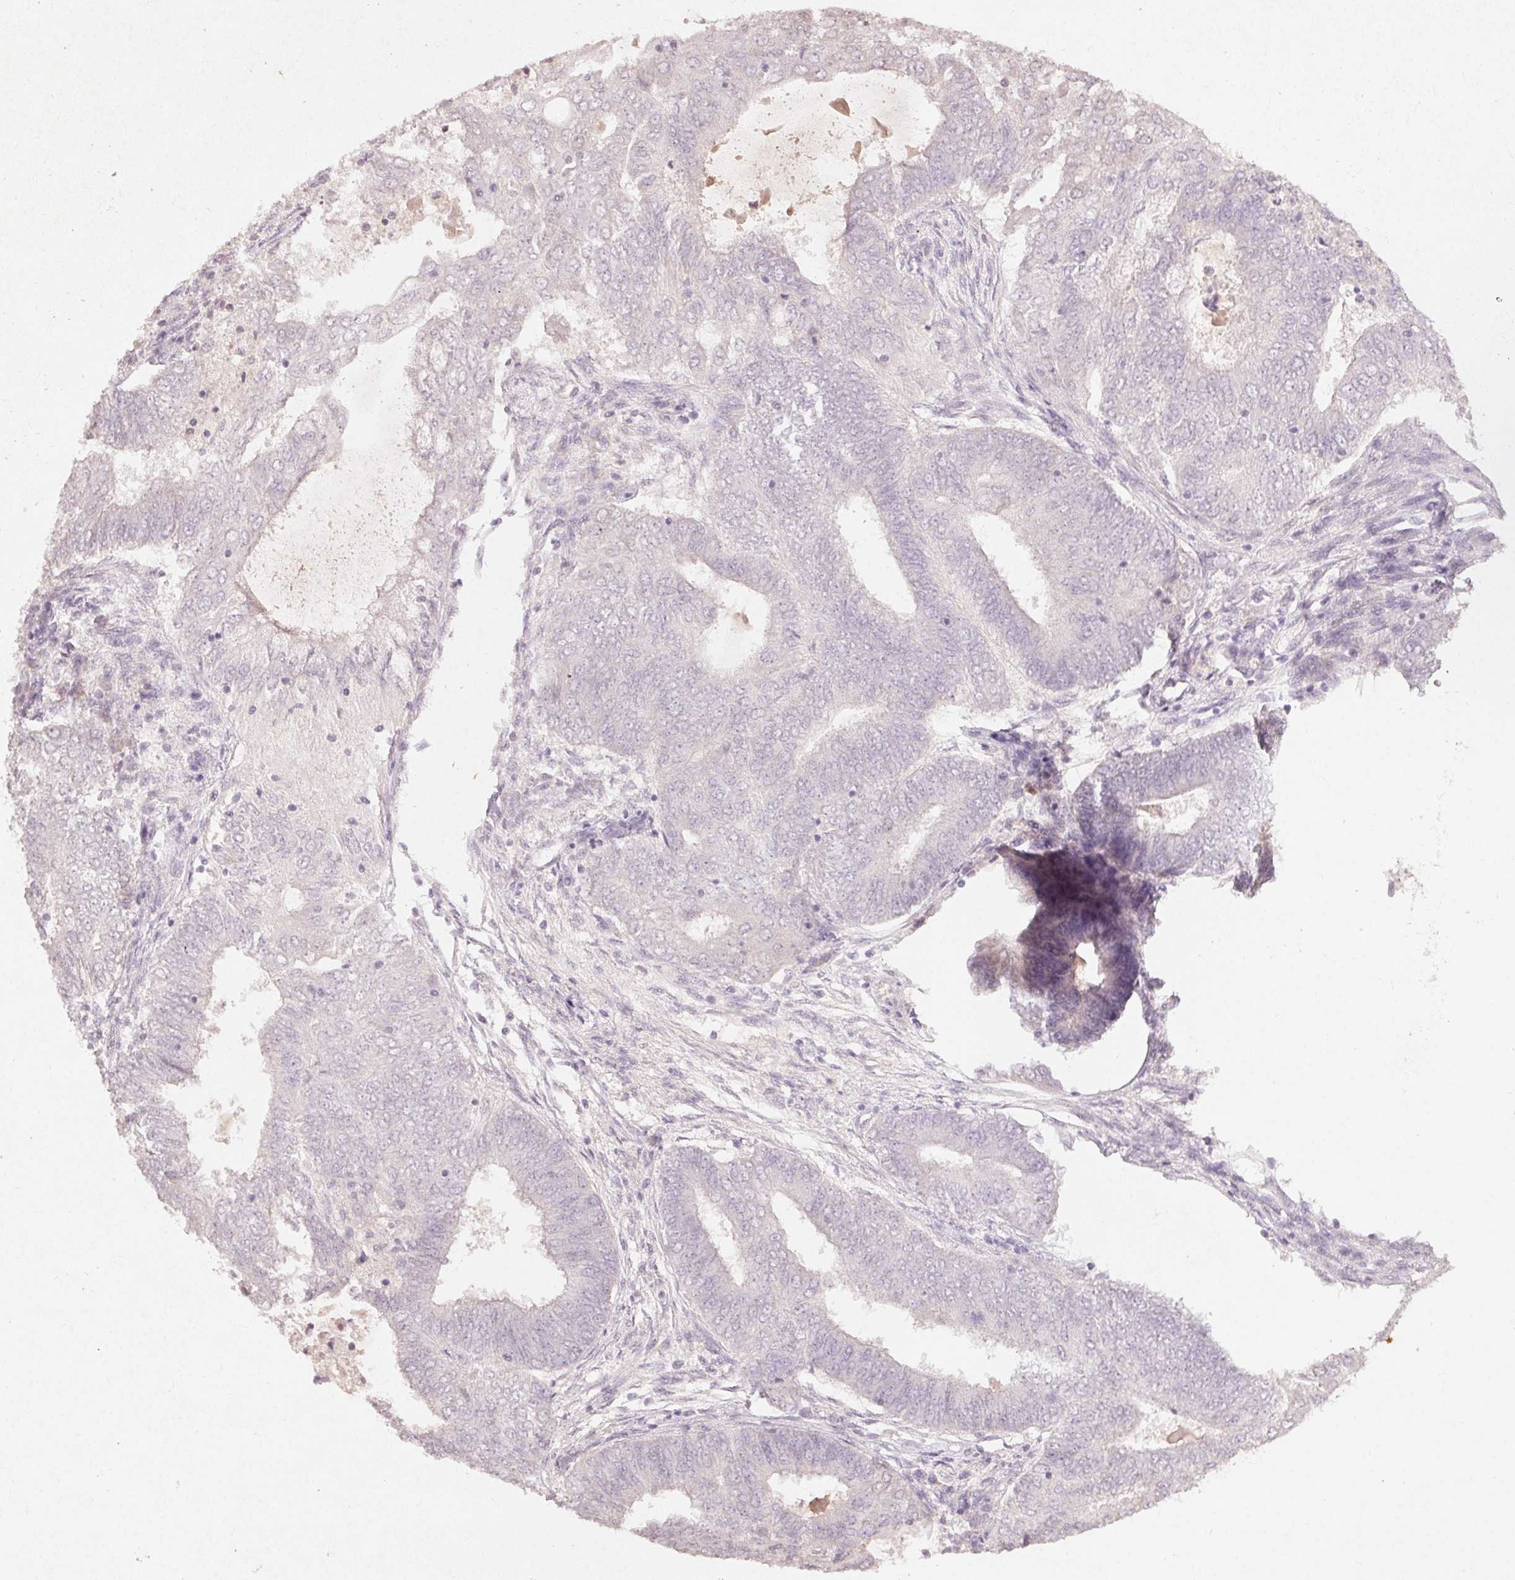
{"staining": {"intensity": "negative", "quantity": "none", "location": "none"}, "tissue": "endometrial cancer", "cell_type": "Tumor cells", "image_type": "cancer", "snomed": [{"axis": "morphology", "description": "Adenocarcinoma, NOS"}, {"axis": "topography", "description": "Endometrium"}], "caption": "Tumor cells show no significant positivity in endometrial cancer. Brightfield microscopy of immunohistochemistry stained with DAB (brown) and hematoxylin (blue), captured at high magnification.", "gene": "KLRC3", "patient": {"sex": "female", "age": 62}}